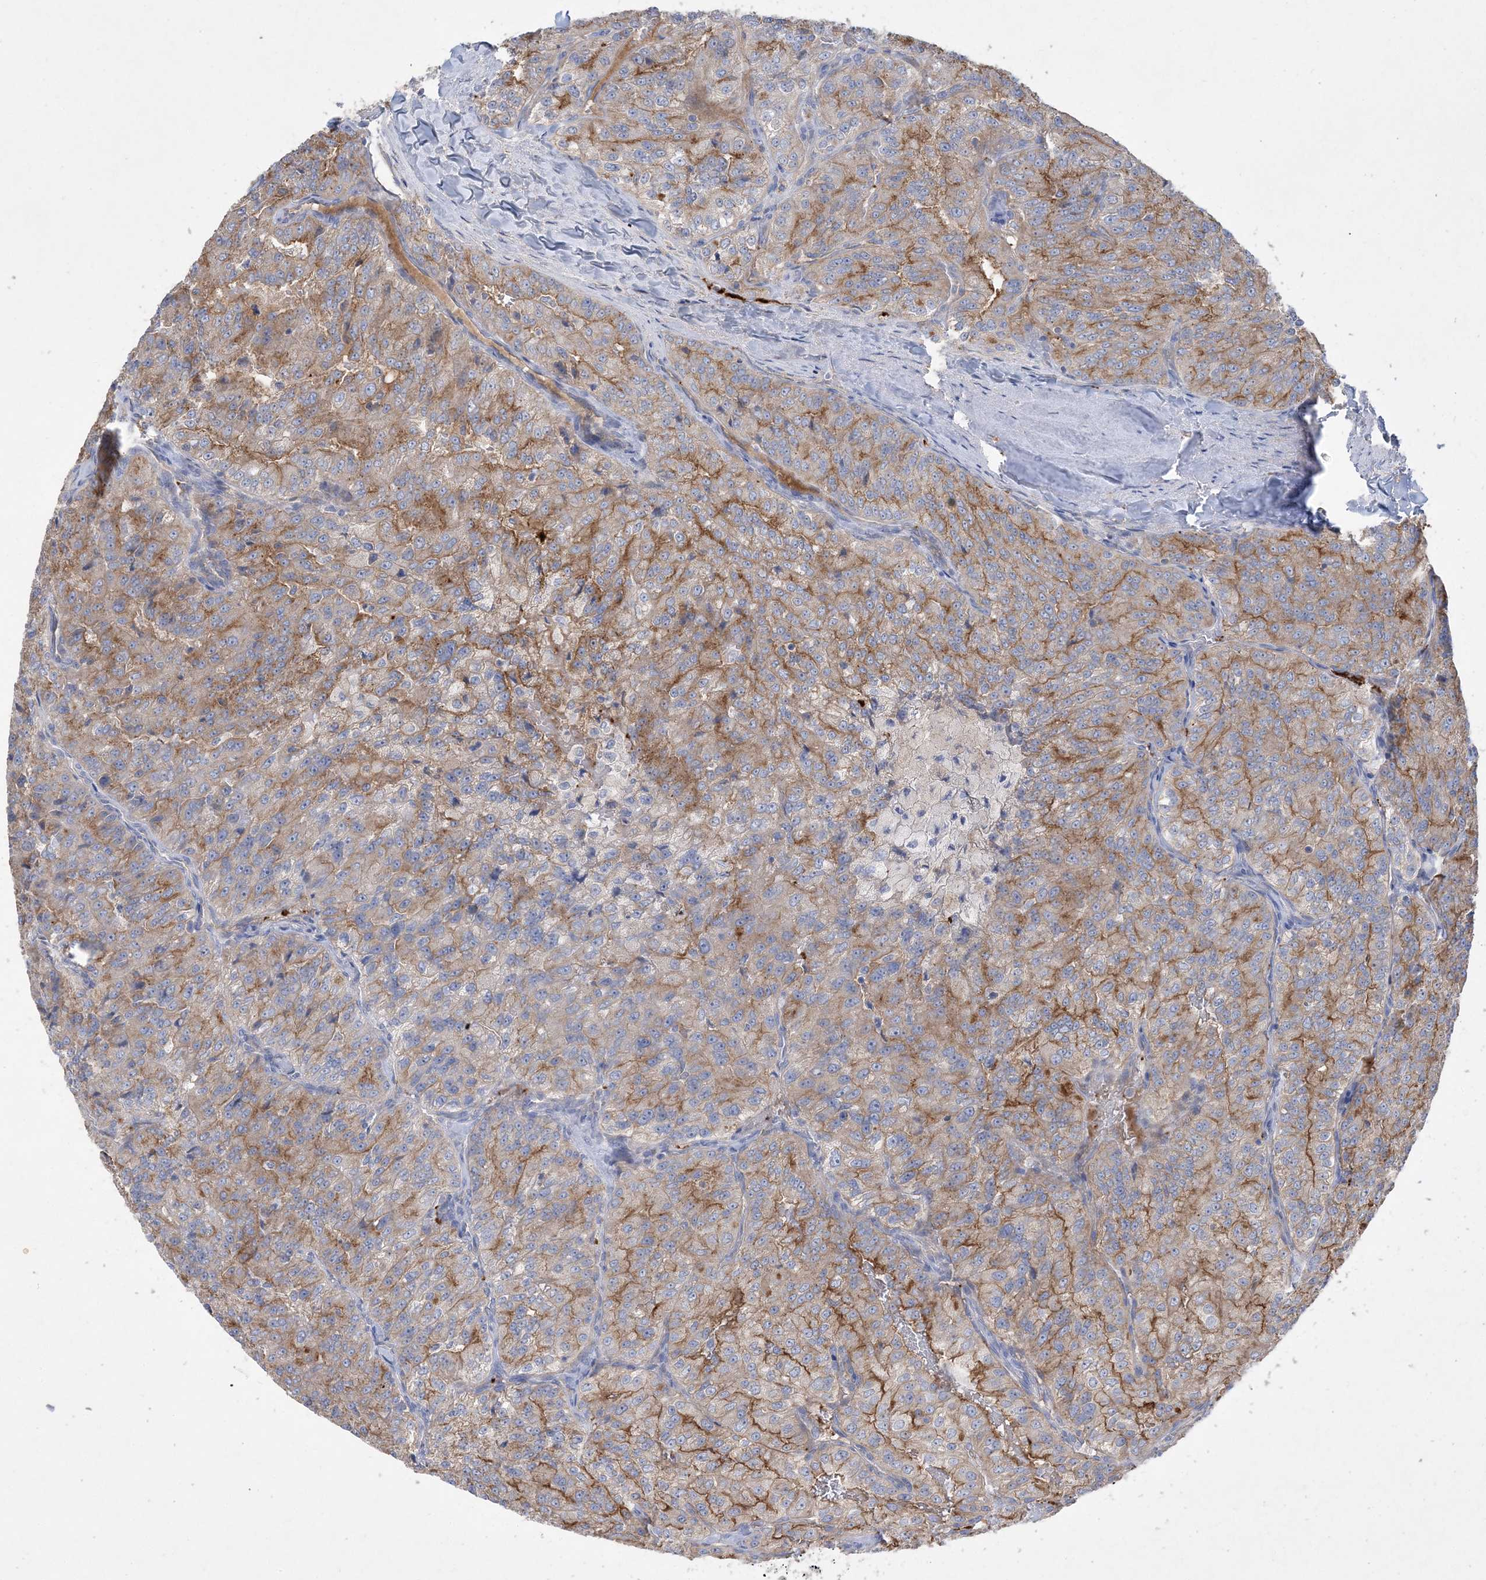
{"staining": {"intensity": "moderate", "quantity": "25%-75%", "location": "cytoplasmic/membranous"}, "tissue": "renal cancer", "cell_type": "Tumor cells", "image_type": "cancer", "snomed": [{"axis": "morphology", "description": "Adenocarcinoma, NOS"}, {"axis": "topography", "description": "Kidney"}], "caption": "Immunohistochemistry histopathology image of human adenocarcinoma (renal) stained for a protein (brown), which exhibits medium levels of moderate cytoplasmic/membranous positivity in approximately 25%-75% of tumor cells.", "gene": "ADCK2", "patient": {"sex": "female", "age": 63}}